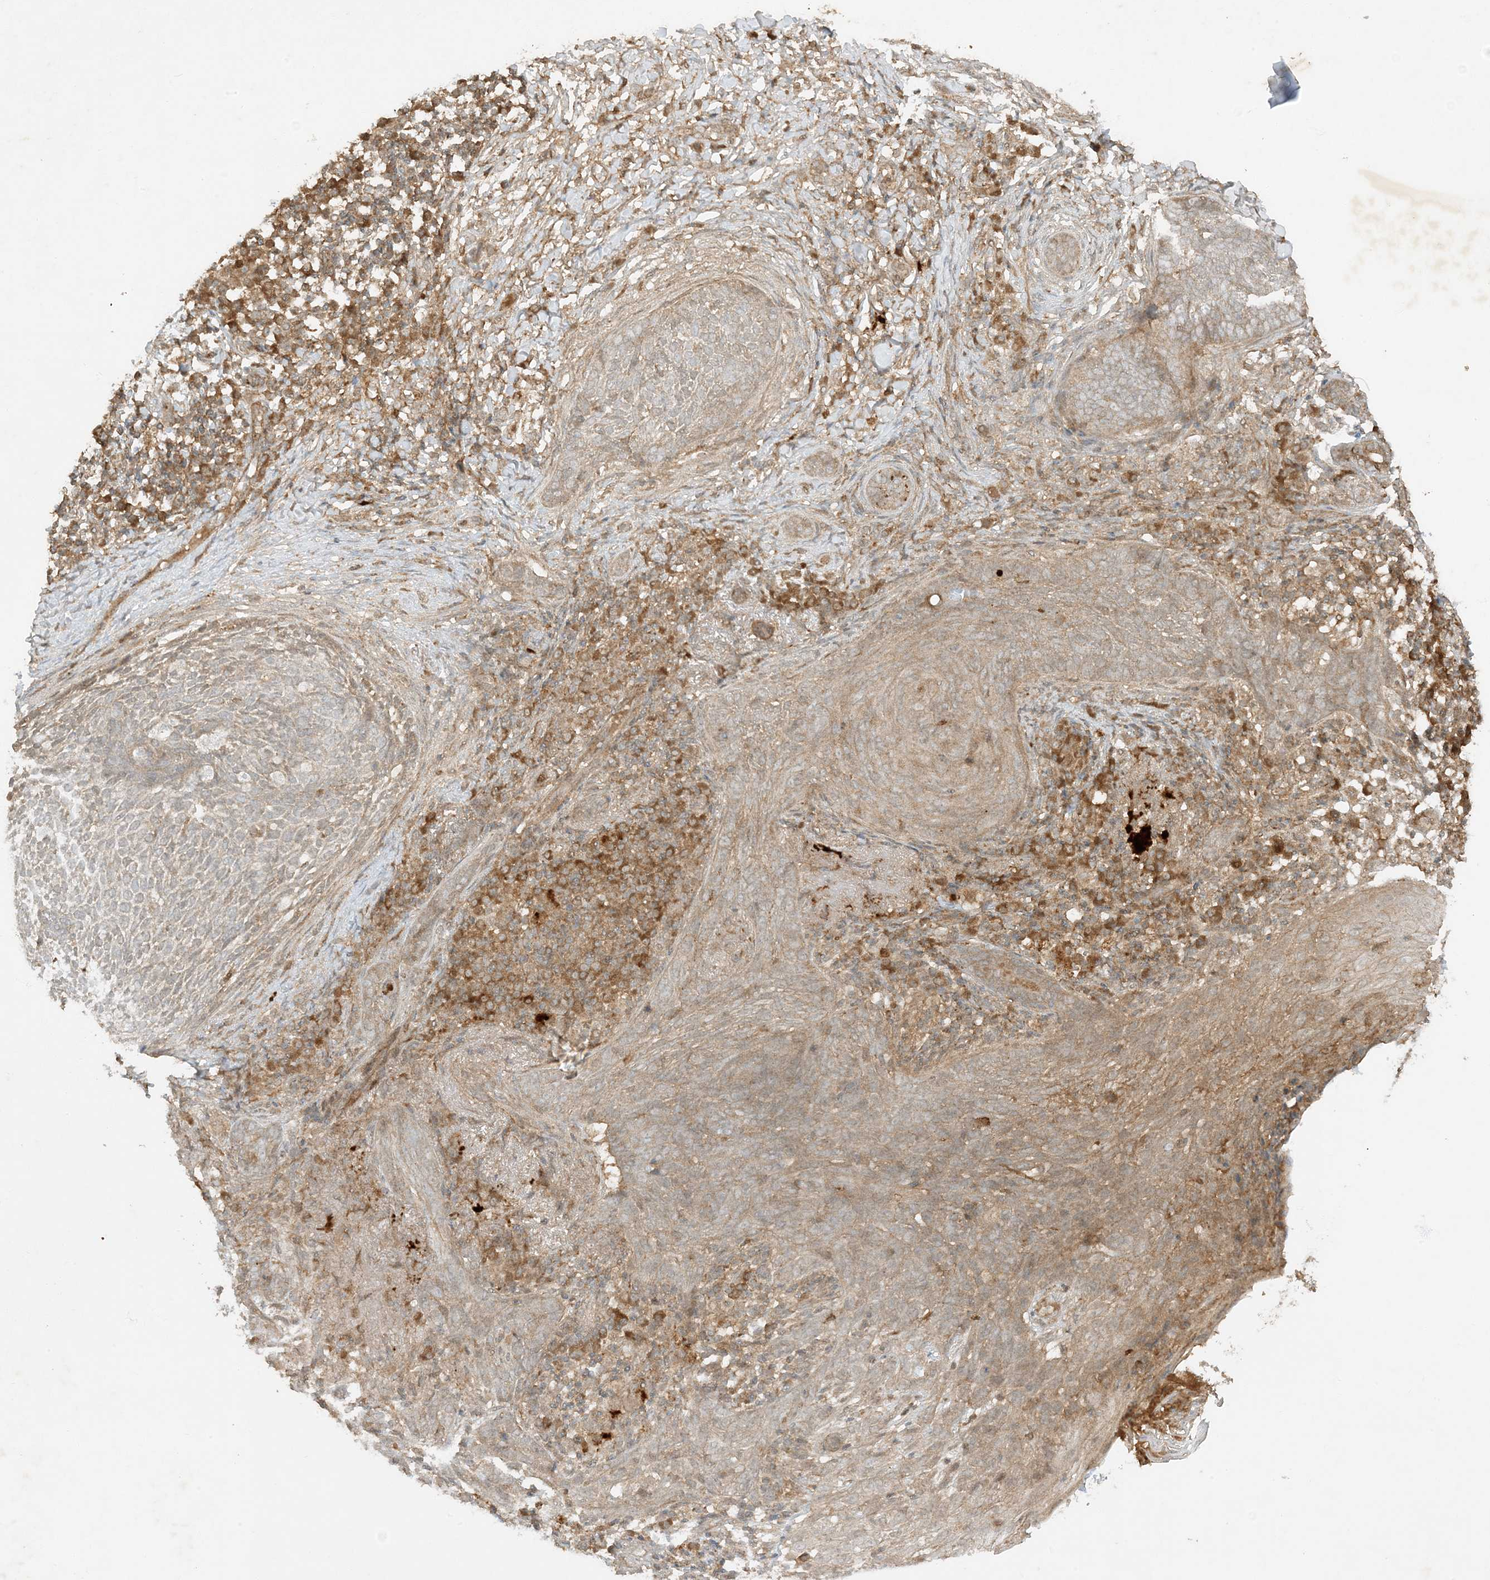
{"staining": {"intensity": "negative", "quantity": "none", "location": "none"}, "tissue": "skin cancer", "cell_type": "Tumor cells", "image_type": "cancer", "snomed": [{"axis": "morphology", "description": "Basal cell carcinoma"}, {"axis": "topography", "description": "Skin"}], "caption": "Immunohistochemical staining of human skin cancer displays no significant expression in tumor cells.", "gene": "XRN1", "patient": {"sex": "male", "age": 85}}